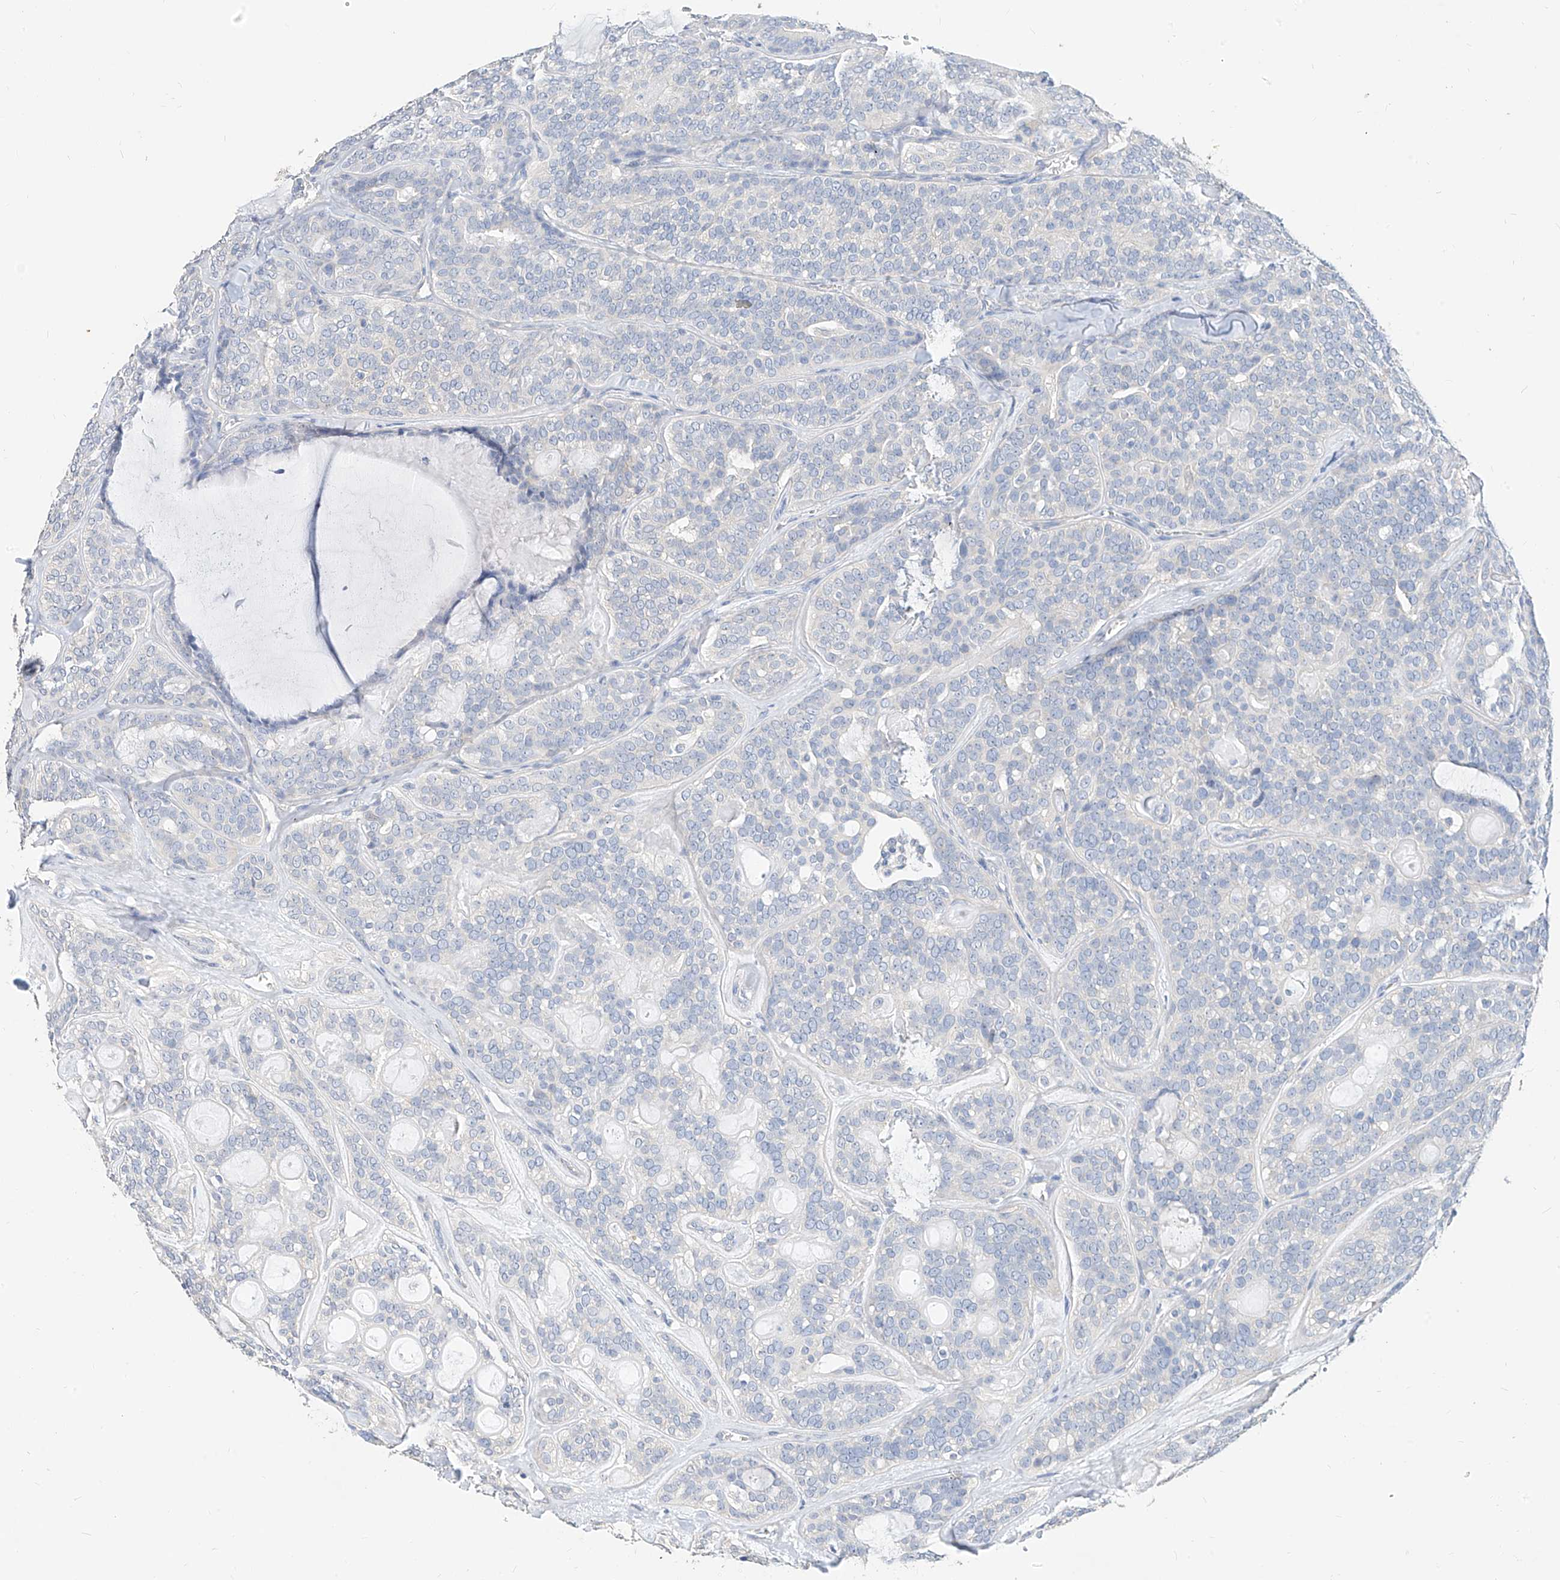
{"staining": {"intensity": "negative", "quantity": "none", "location": "none"}, "tissue": "head and neck cancer", "cell_type": "Tumor cells", "image_type": "cancer", "snomed": [{"axis": "morphology", "description": "Adenocarcinoma, NOS"}, {"axis": "topography", "description": "Head-Neck"}], "caption": "Immunohistochemistry image of head and neck cancer (adenocarcinoma) stained for a protein (brown), which demonstrates no positivity in tumor cells. (Stains: DAB immunohistochemistry with hematoxylin counter stain, Microscopy: brightfield microscopy at high magnification).", "gene": "ZZEF1", "patient": {"sex": "male", "age": 66}}